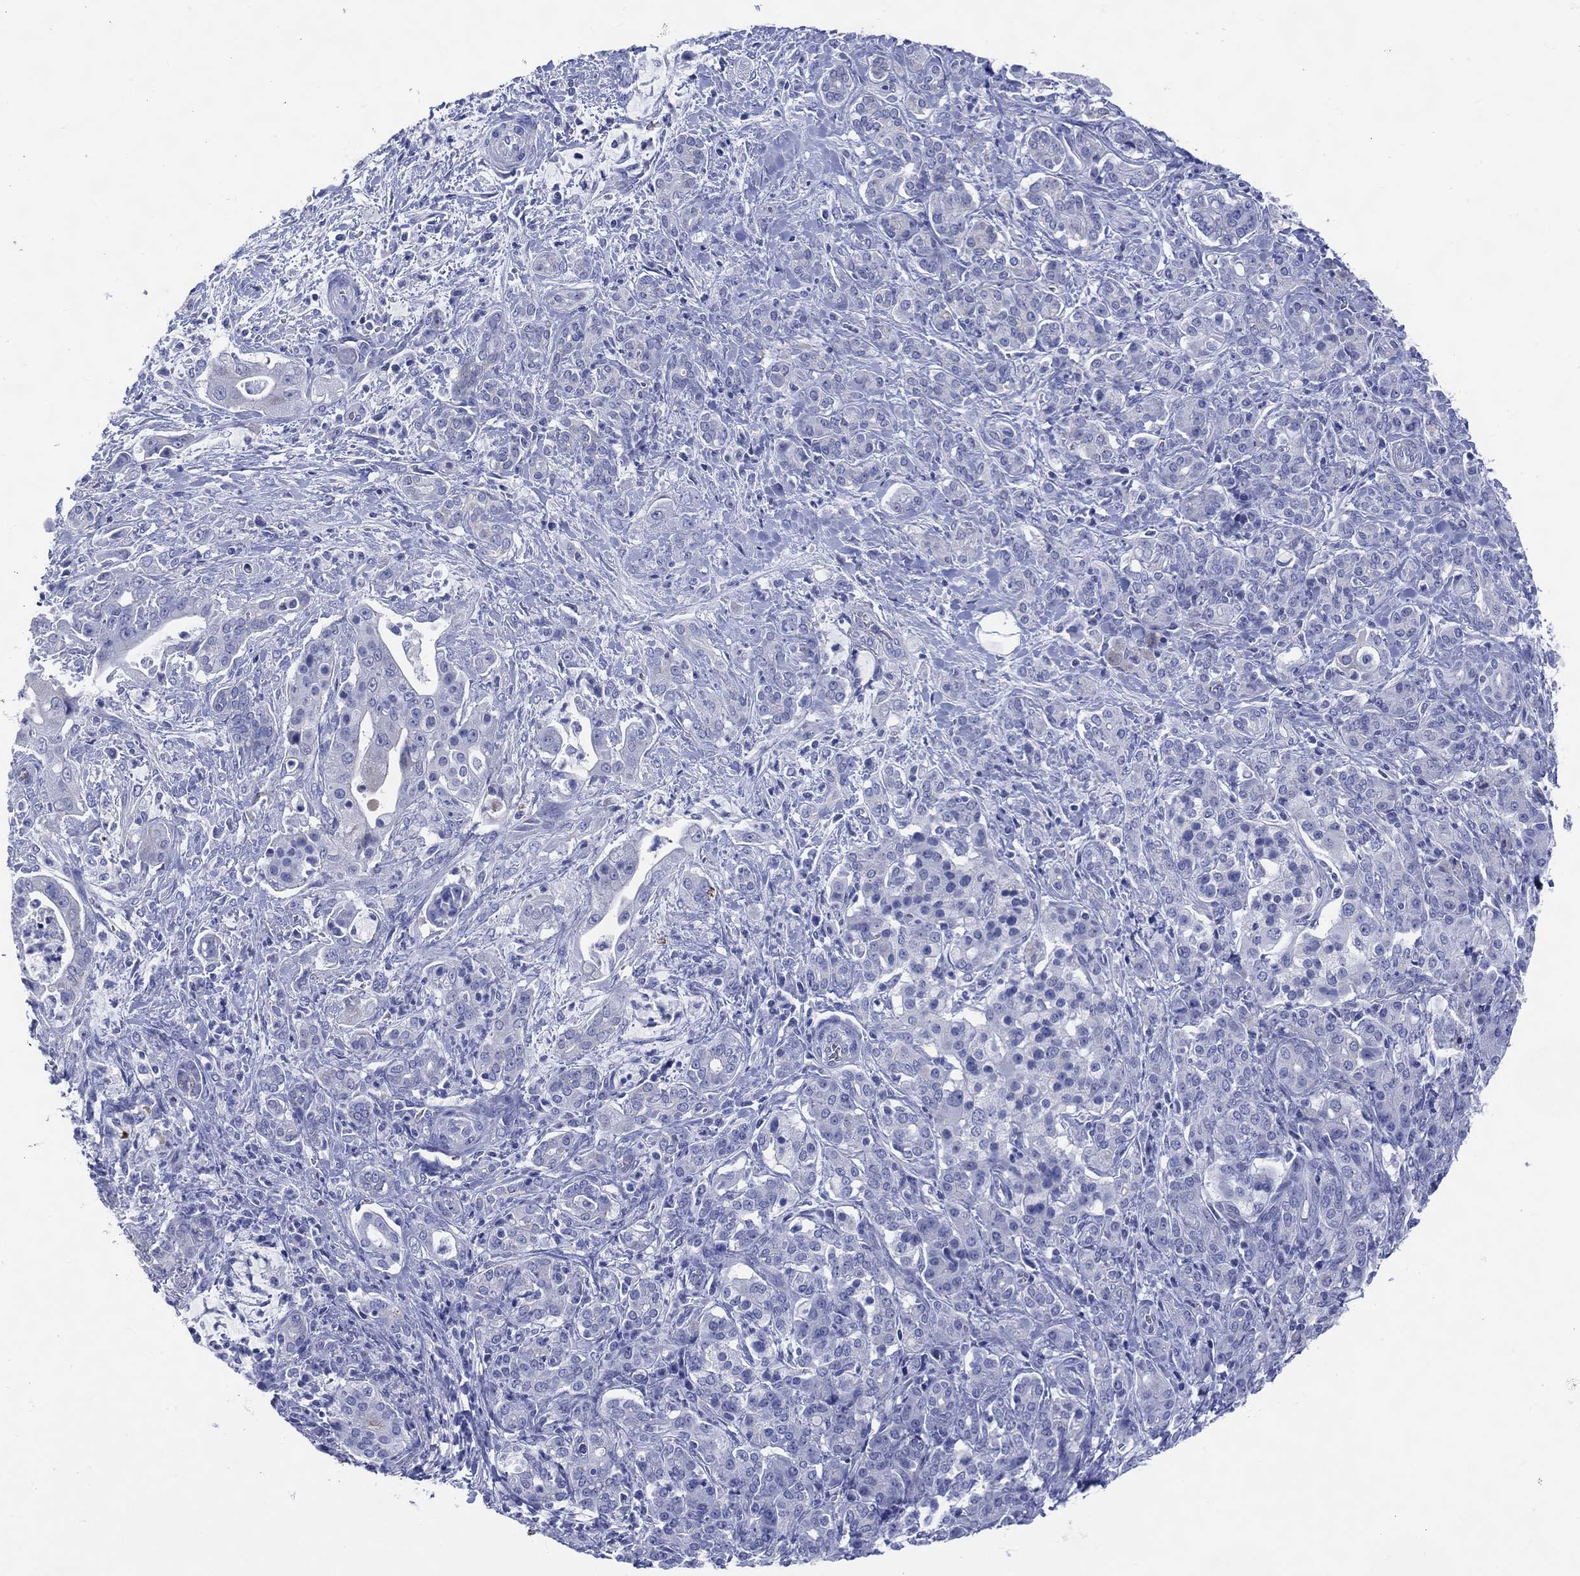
{"staining": {"intensity": "negative", "quantity": "none", "location": "none"}, "tissue": "pancreatic cancer", "cell_type": "Tumor cells", "image_type": "cancer", "snomed": [{"axis": "morphology", "description": "Normal tissue, NOS"}, {"axis": "morphology", "description": "Inflammation, NOS"}, {"axis": "morphology", "description": "Adenocarcinoma, NOS"}, {"axis": "topography", "description": "Pancreas"}], "caption": "The image displays no staining of tumor cells in pancreatic cancer.", "gene": "LRRD1", "patient": {"sex": "male", "age": 57}}